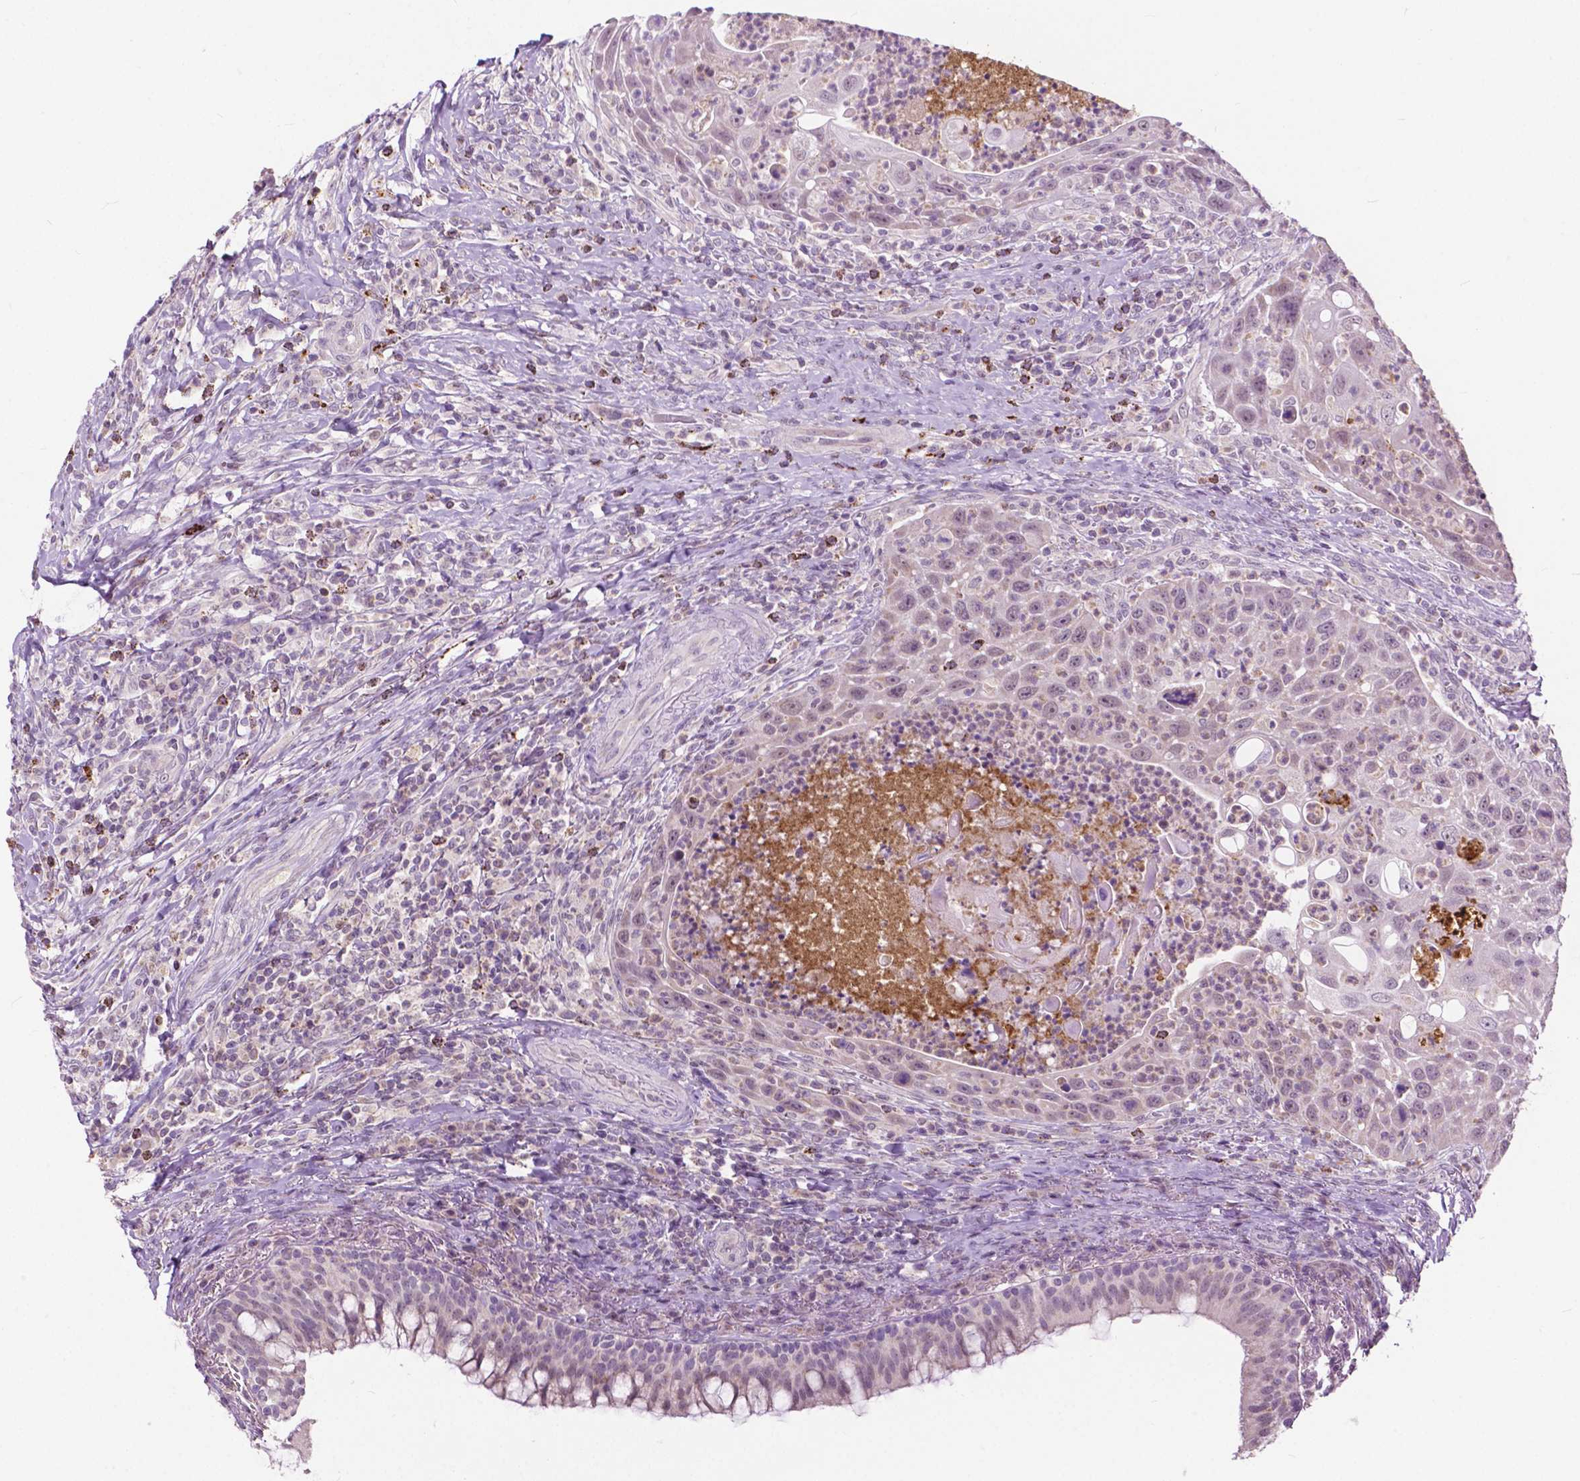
{"staining": {"intensity": "weak", "quantity": "<25%", "location": "cytoplasmic/membranous"}, "tissue": "head and neck cancer", "cell_type": "Tumor cells", "image_type": "cancer", "snomed": [{"axis": "morphology", "description": "Squamous cell carcinoma, NOS"}, {"axis": "topography", "description": "Head-Neck"}], "caption": "Immunohistochemistry image of head and neck cancer (squamous cell carcinoma) stained for a protein (brown), which demonstrates no expression in tumor cells.", "gene": "TTC9B", "patient": {"sex": "male", "age": 69}}